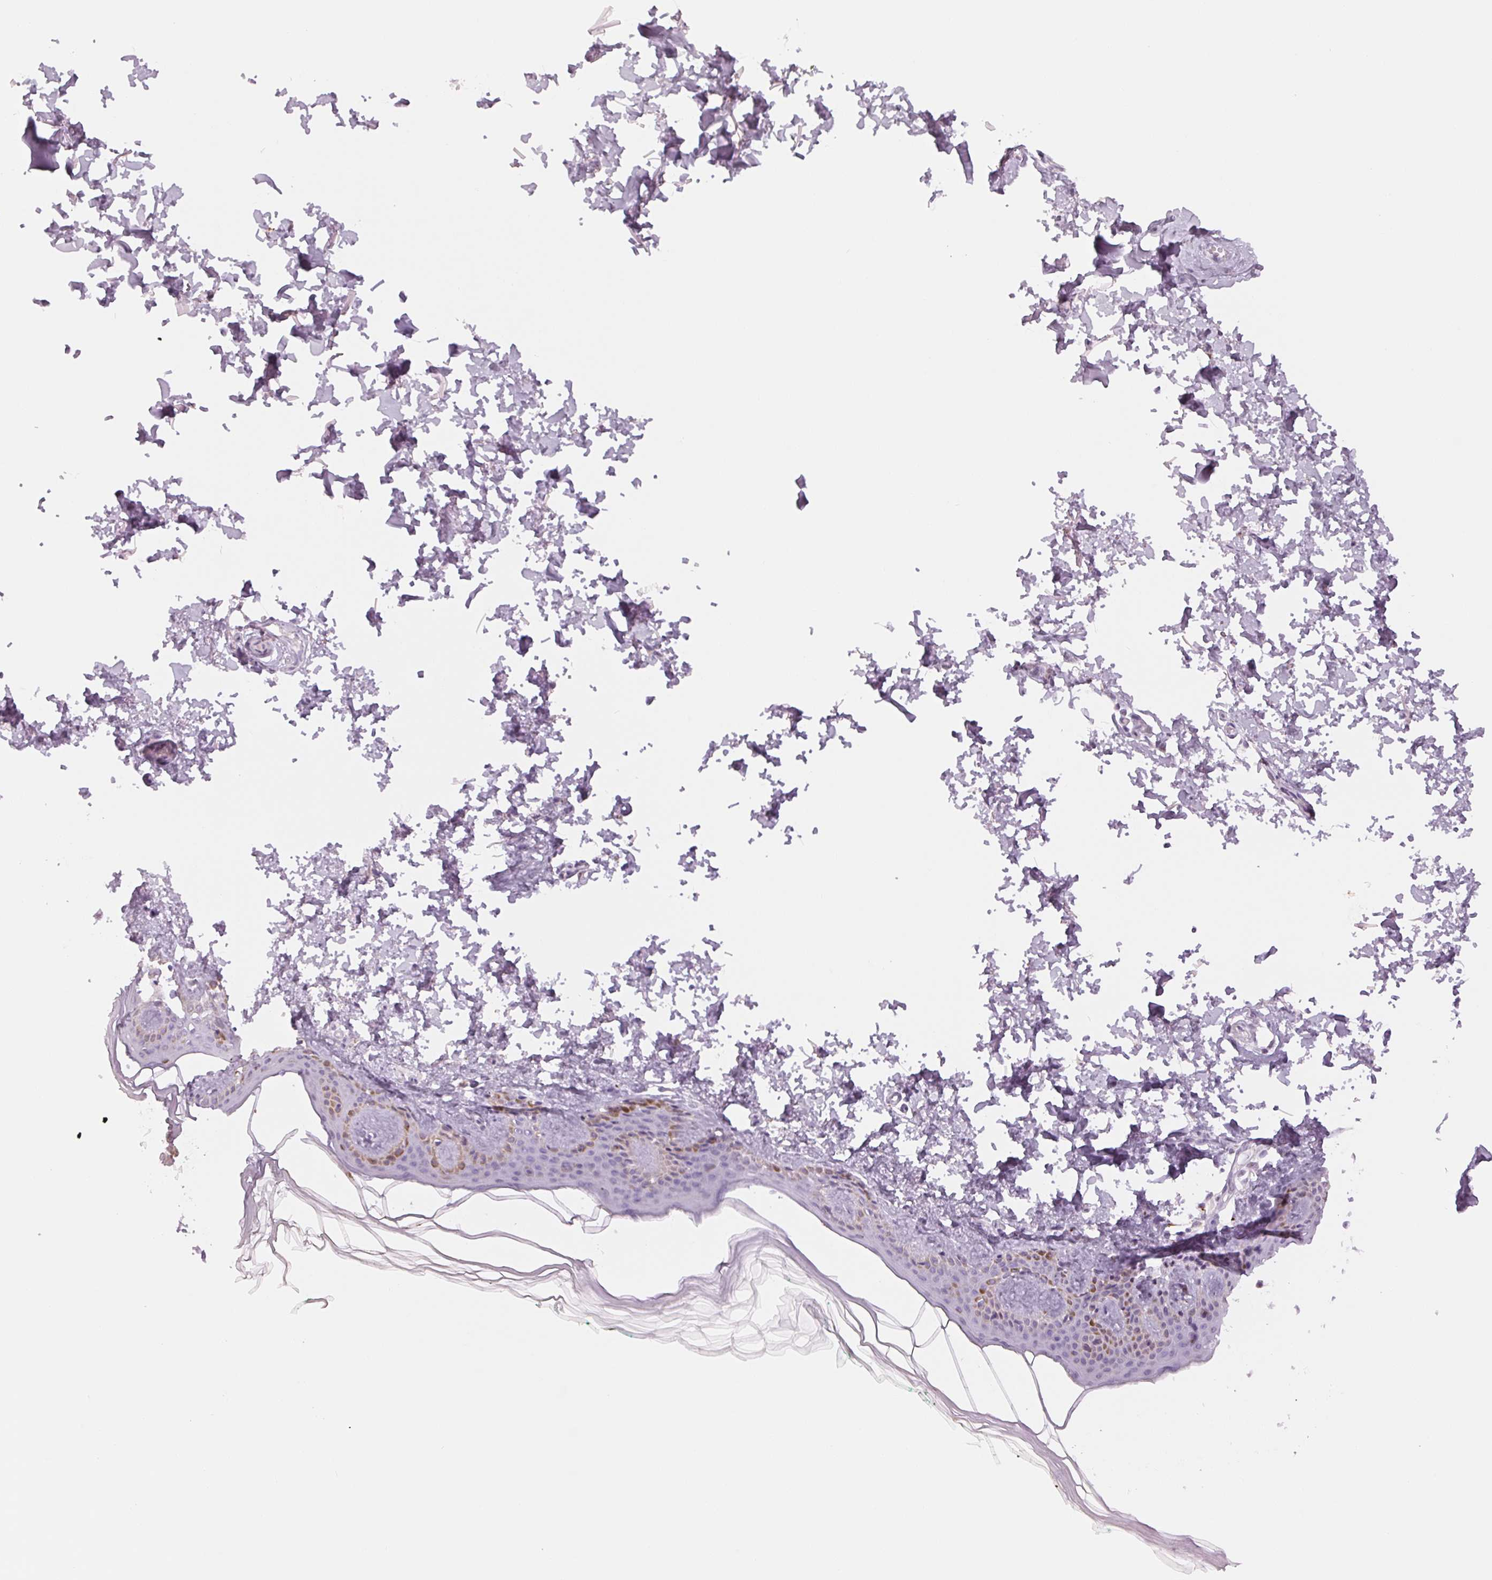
{"staining": {"intensity": "negative", "quantity": "none", "location": "none"}, "tissue": "skin", "cell_type": "Fibroblasts", "image_type": "normal", "snomed": [{"axis": "morphology", "description": "Normal tissue, NOS"}, {"axis": "topography", "description": "Skin"}, {"axis": "topography", "description": "Peripheral nerve tissue"}], "caption": "Photomicrograph shows no protein expression in fibroblasts of unremarkable skin. (Brightfield microscopy of DAB IHC at high magnification).", "gene": "GALNT7", "patient": {"sex": "female", "age": 45}}